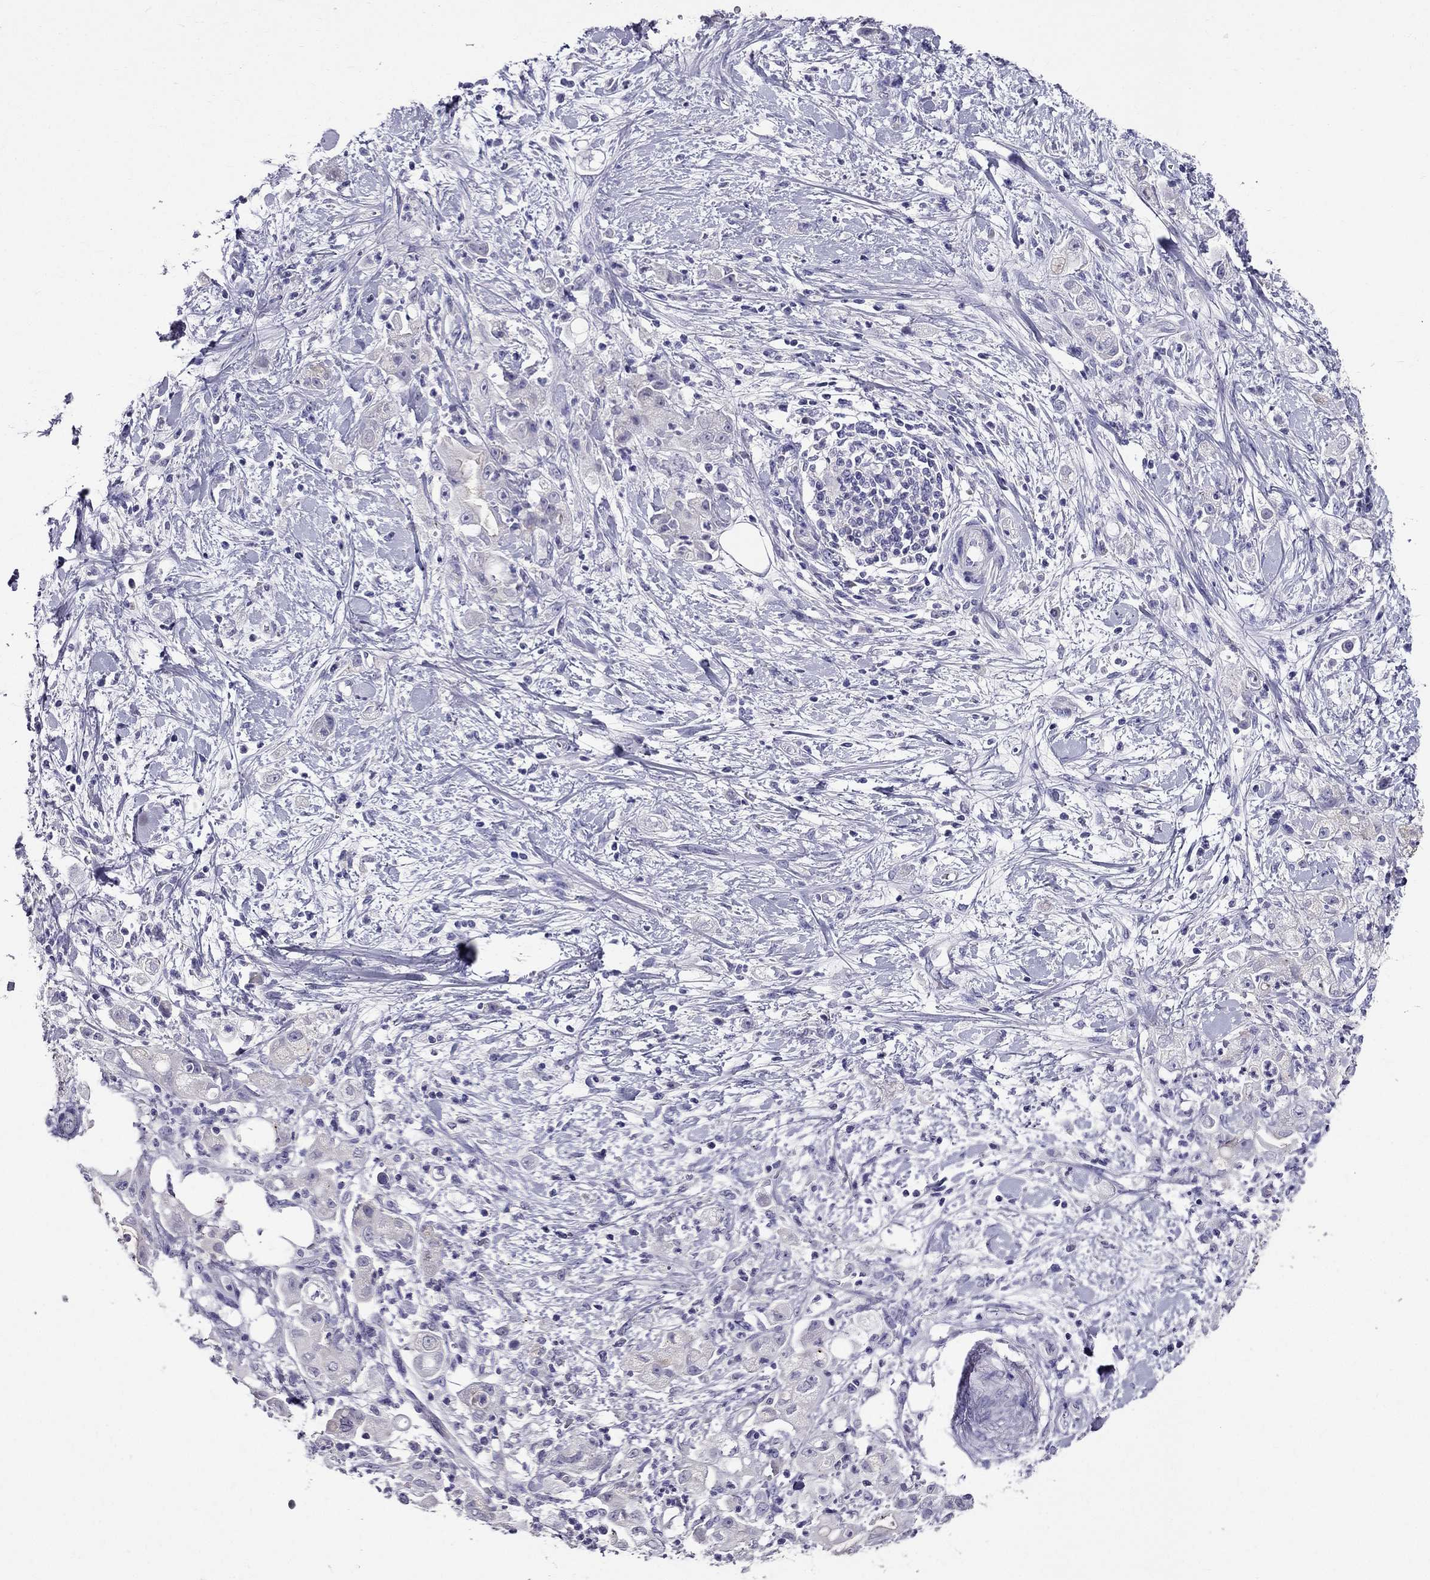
{"staining": {"intensity": "negative", "quantity": "none", "location": "none"}, "tissue": "stomach cancer", "cell_type": "Tumor cells", "image_type": "cancer", "snomed": [{"axis": "morphology", "description": "Adenocarcinoma, NOS"}, {"axis": "topography", "description": "Stomach"}], "caption": "DAB immunohistochemical staining of adenocarcinoma (stomach) shows no significant positivity in tumor cells.", "gene": "ZNF541", "patient": {"sex": "male", "age": 58}}